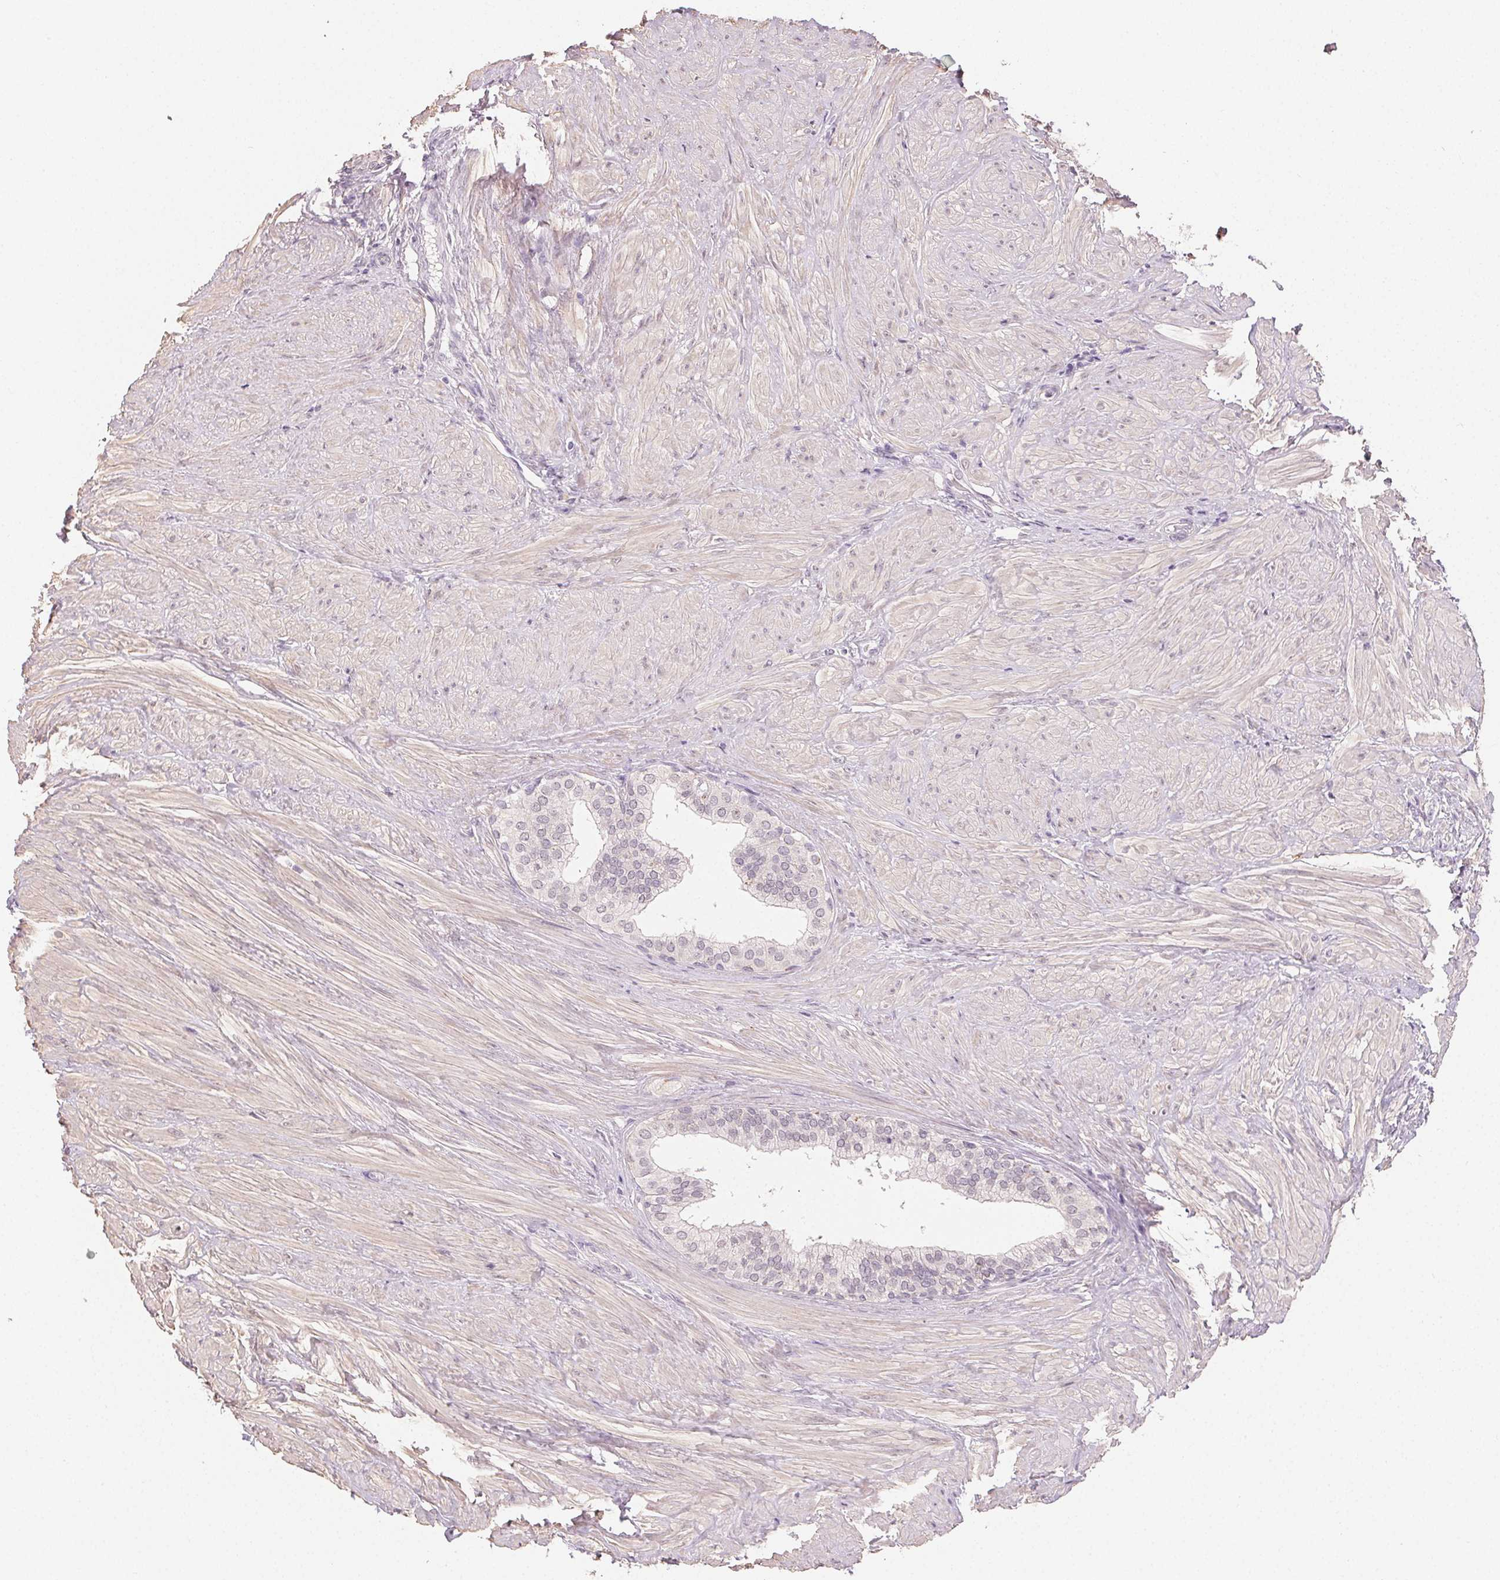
{"staining": {"intensity": "negative", "quantity": "none", "location": "none"}, "tissue": "prostate", "cell_type": "Glandular cells", "image_type": "normal", "snomed": [{"axis": "morphology", "description": "Normal tissue, NOS"}, {"axis": "topography", "description": "Prostate"}, {"axis": "topography", "description": "Peripheral nerve tissue"}], "caption": "IHC micrograph of benign human prostate stained for a protein (brown), which shows no staining in glandular cells.", "gene": "TMEM174", "patient": {"sex": "male", "age": 55}}